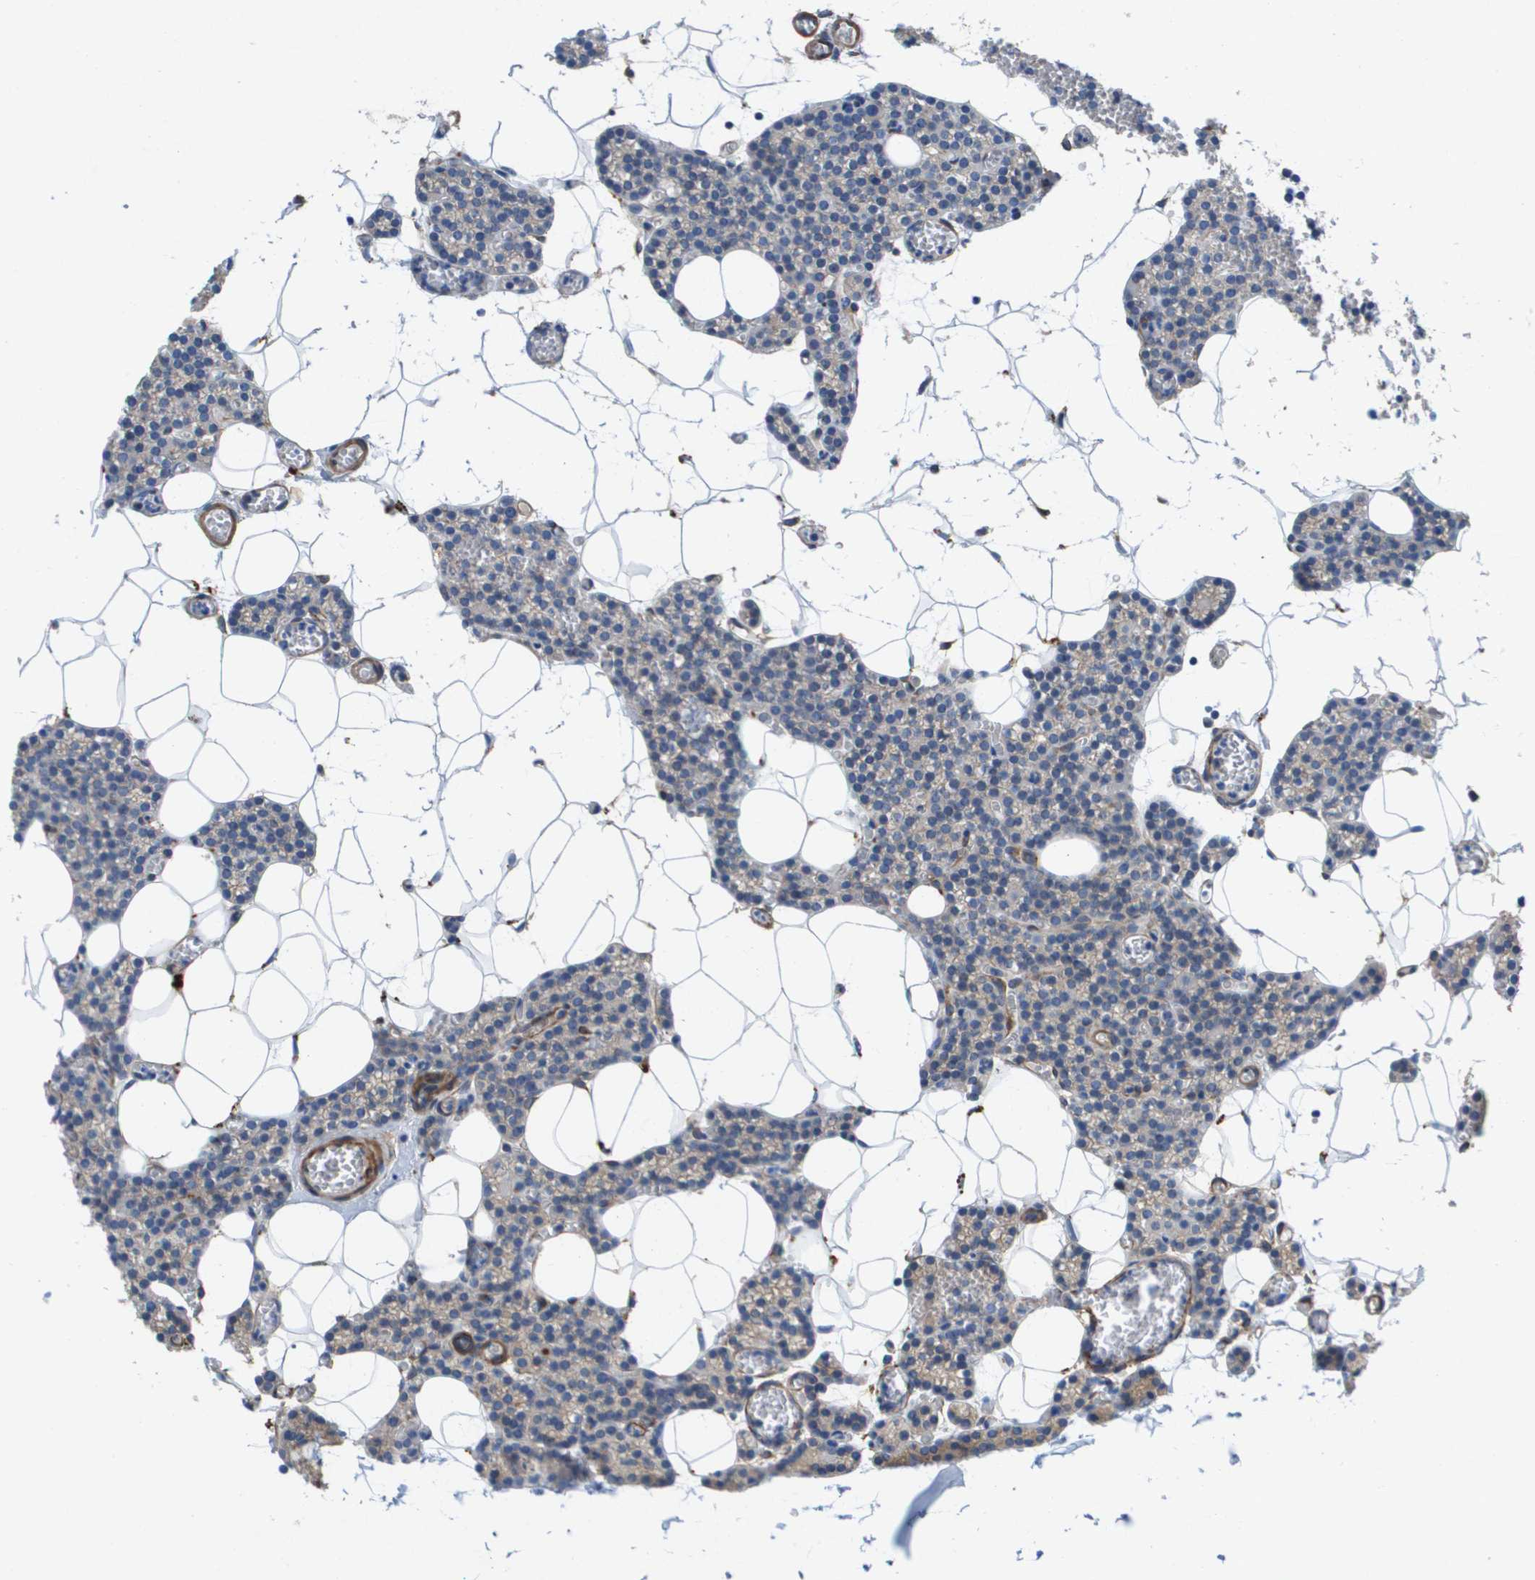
{"staining": {"intensity": "weak", "quantity": "25%-75%", "location": "cytoplasmic/membranous"}, "tissue": "parathyroid gland", "cell_type": "Glandular cells", "image_type": "normal", "snomed": [{"axis": "morphology", "description": "Normal tissue, NOS"}, {"axis": "morphology", "description": "Adenoma, NOS"}, {"axis": "topography", "description": "Parathyroid gland"}], "caption": "IHC image of normal parathyroid gland: human parathyroid gland stained using immunohistochemistry displays low levels of weak protein expression localized specifically in the cytoplasmic/membranous of glandular cells, appearing as a cytoplasmic/membranous brown color.", "gene": "LPP", "patient": {"sex": "female", "age": 58}}